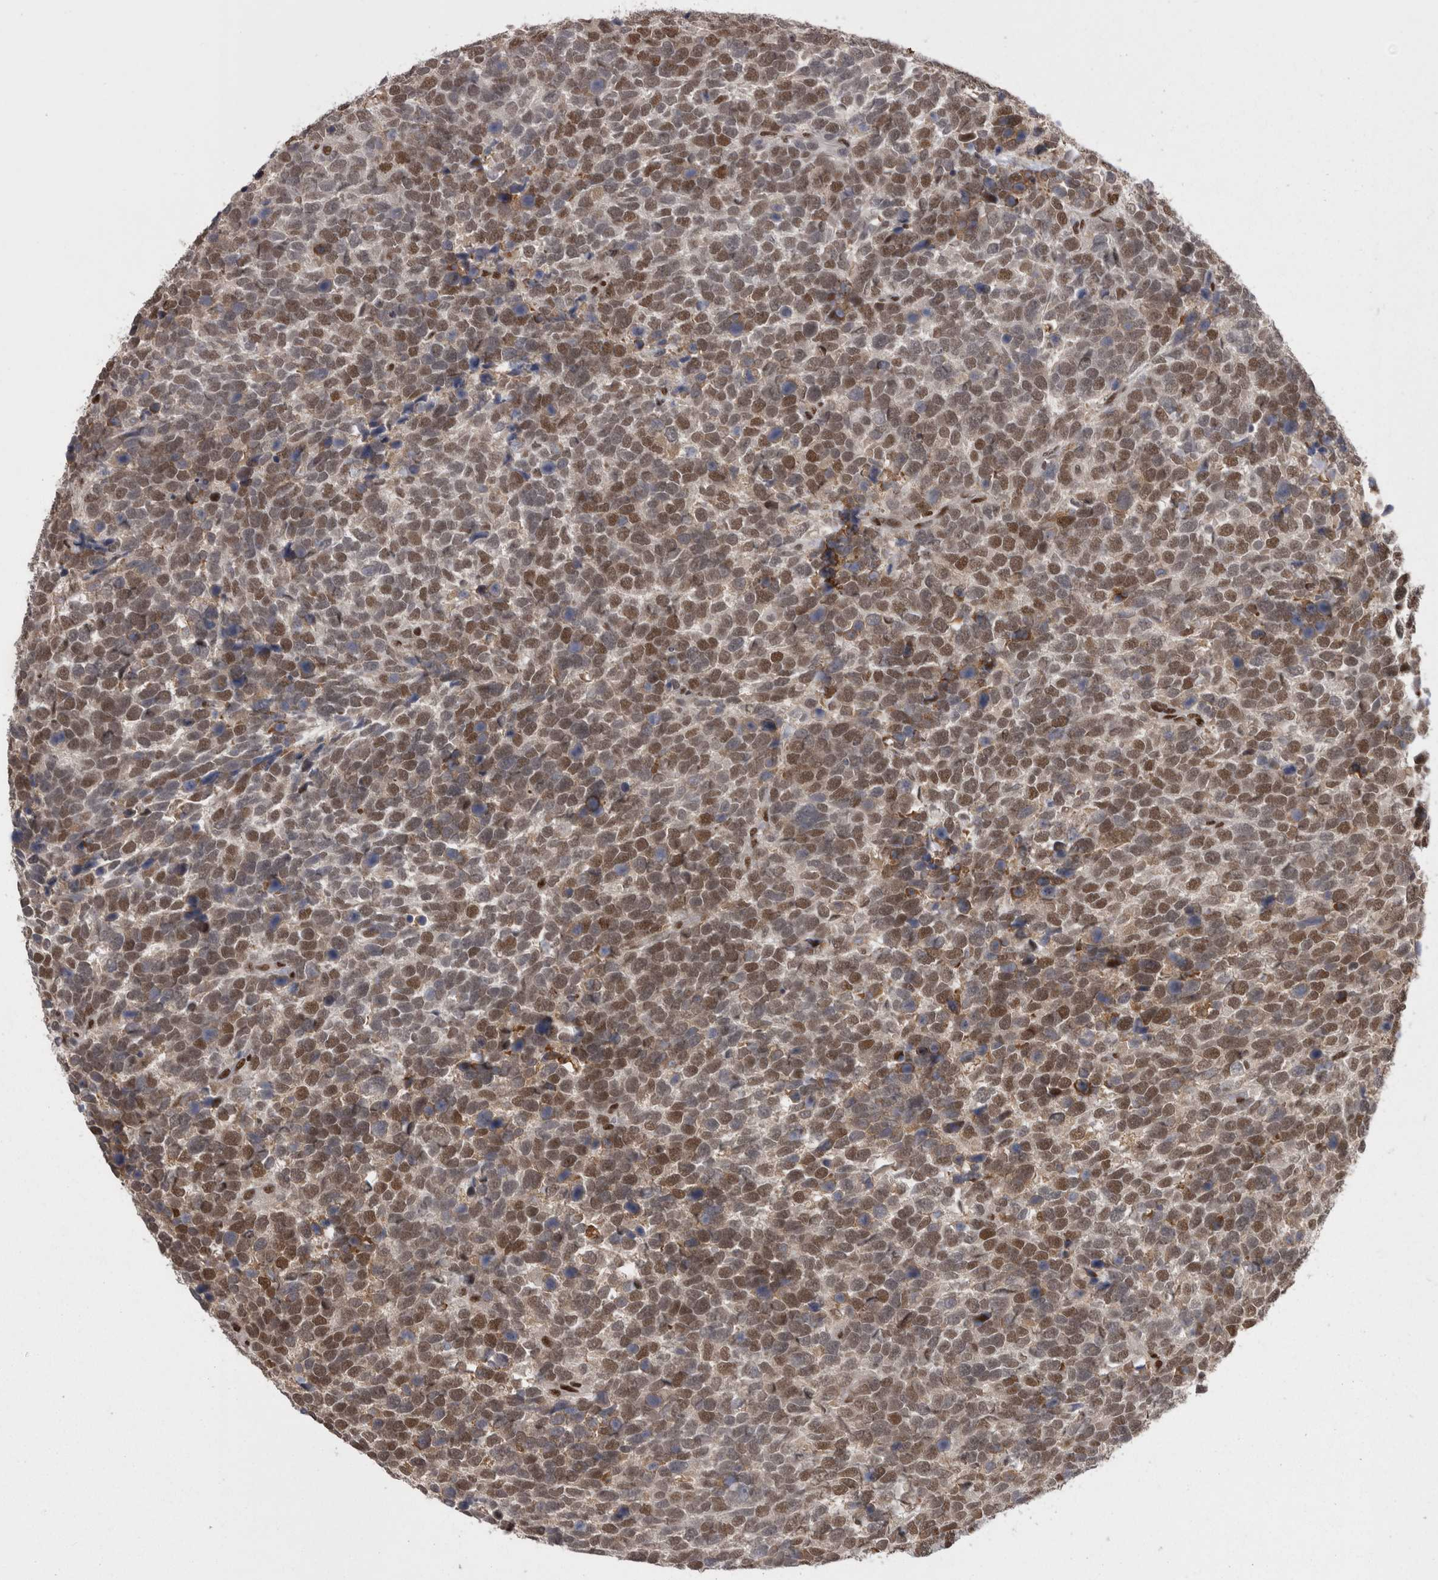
{"staining": {"intensity": "moderate", "quantity": ">75%", "location": "cytoplasmic/membranous,nuclear"}, "tissue": "urothelial cancer", "cell_type": "Tumor cells", "image_type": "cancer", "snomed": [{"axis": "morphology", "description": "Urothelial carcinoma, High grade"}, {"axis": "topography", "description": "Urinary bladder"}], "caption": "Urothelial cancer tissue reveals moderate cytoplasmic/membranous and nuclear staining in approximately >75% of tumor cells", "gene": "C1orf54", "patient": {"sex": "female", "age": 82}}